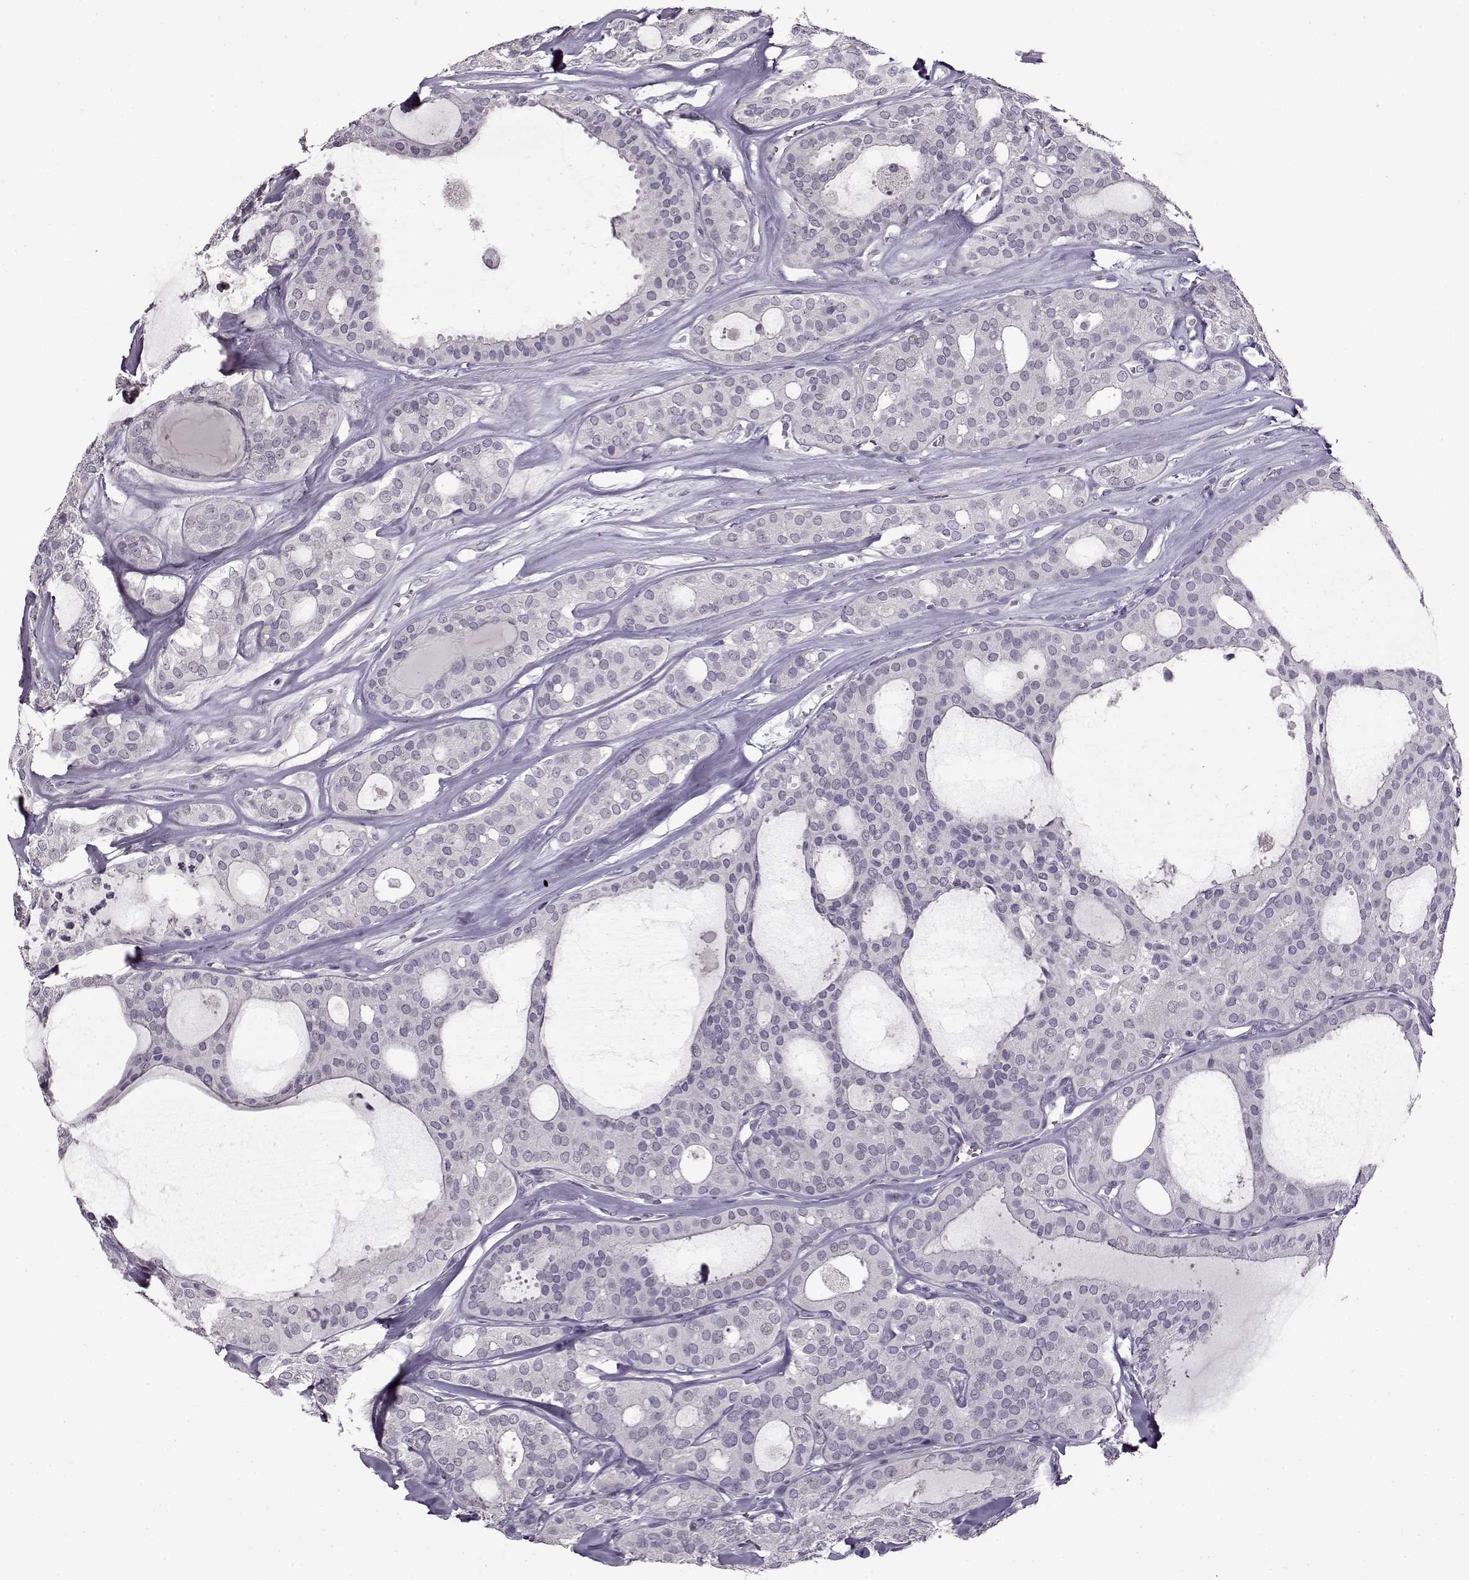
{"staining": {"intensity": "negative", "quantity": "none", "location": "none"}, "tissue": "thyroid cancer", "cell_type": "Tumor cells", "image_type": "cancer", "snomed": [{"axis": "morphology", "description": "Follicular adenoma carcinoma, NOS"}, {"axis": "topography", "description": "Thyroid gland"}], "caption": "Immunohistochemistry photomicrograph of human thyroid follicular adenoma carcinoma stained for a protein (brown), which demonstrates no expression in tumor cells.", "gene": "FSHB", "patient": {"sex": "male", "age": 75}}